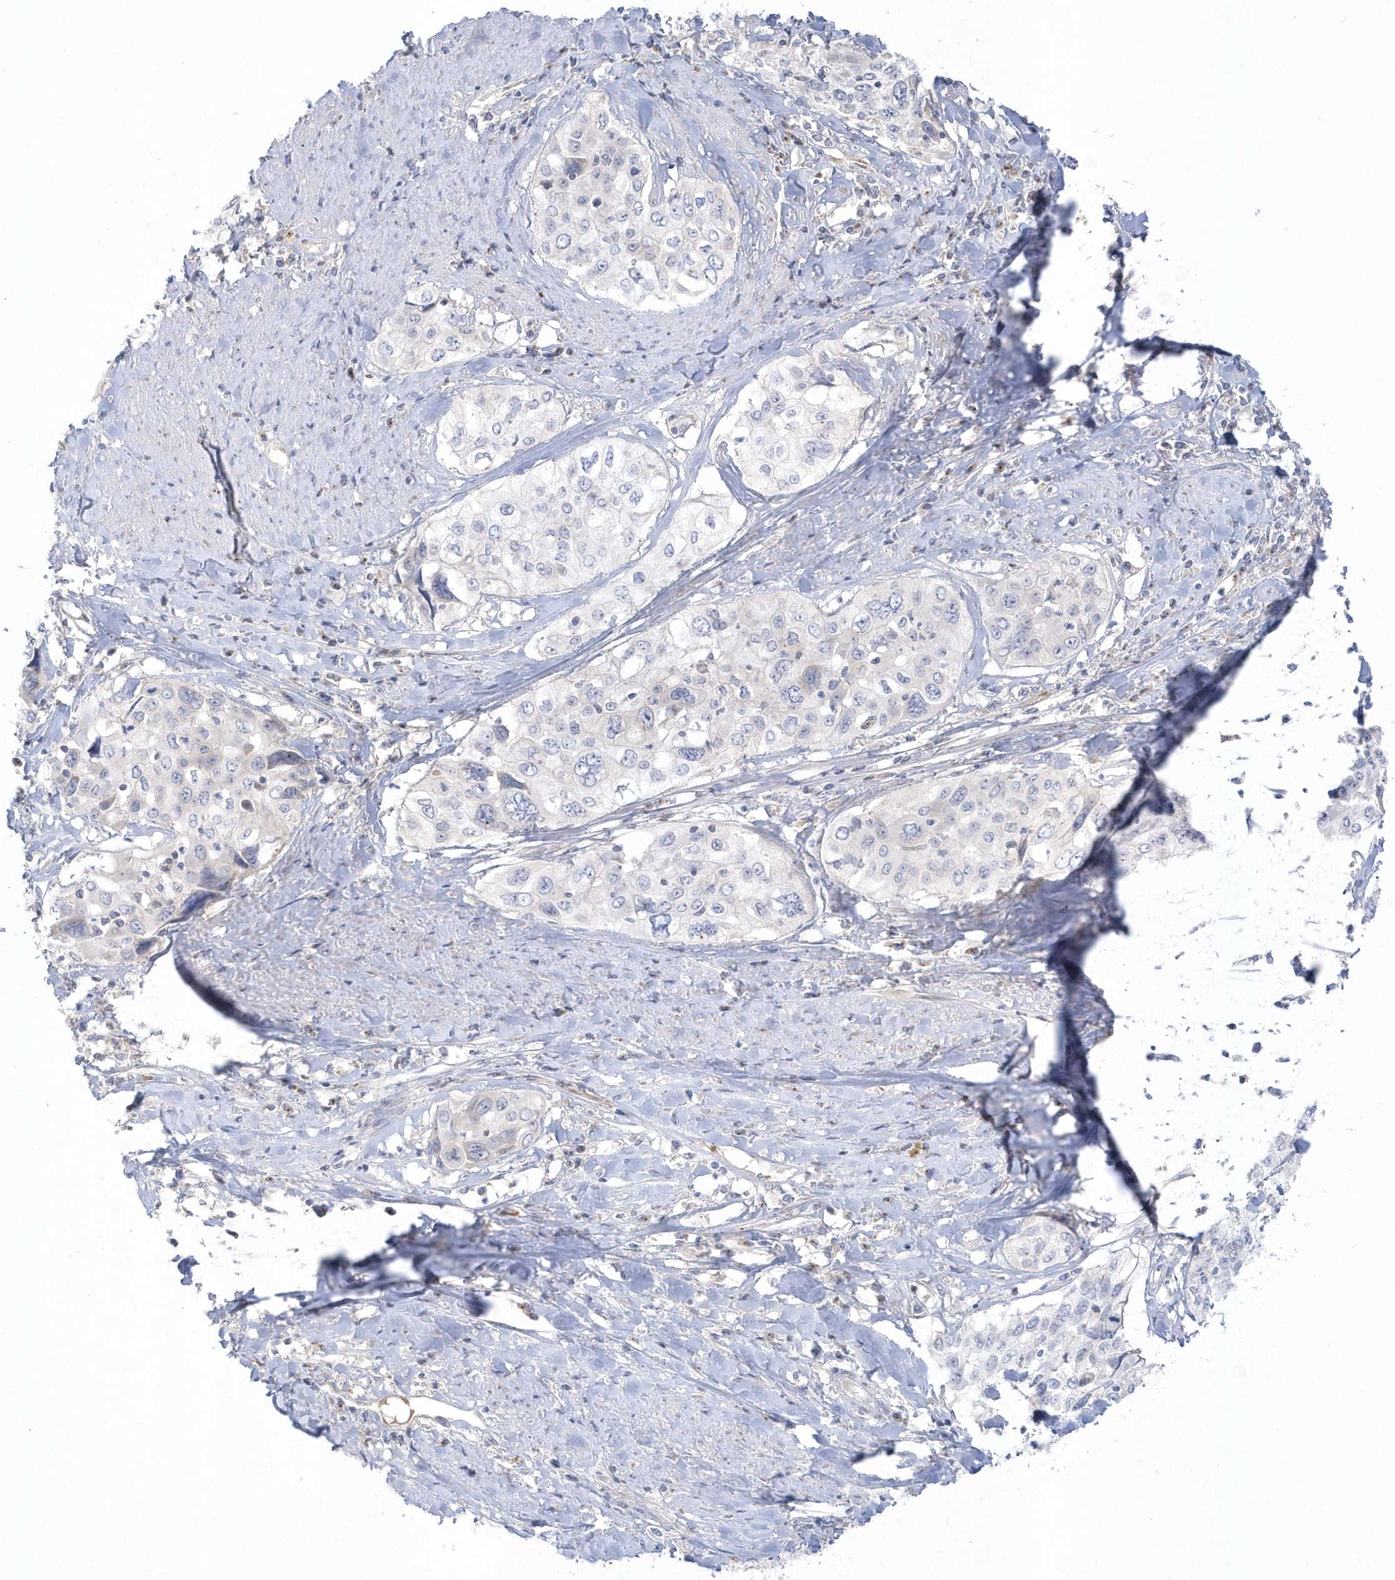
{"staining": {"intensity": "negative", "quantity": "none", "location": "none"}, "tissue": "cervical cancer", "cell_type": "Tumor cells", "image_type": "cancer", "snomed": [{"axis": "morphology", "description": "Squamous cell carcinoma, NOS"}, {"axis": "topography", "description": "Cervix"}], "caption": "Immunohistochemistry (IHC) of squamous cell carcinoma (cervical) demonstrates no staining in tumor cells.", "gene": "SEMA3D", "patient": {"sex": "female", "age": 31}}